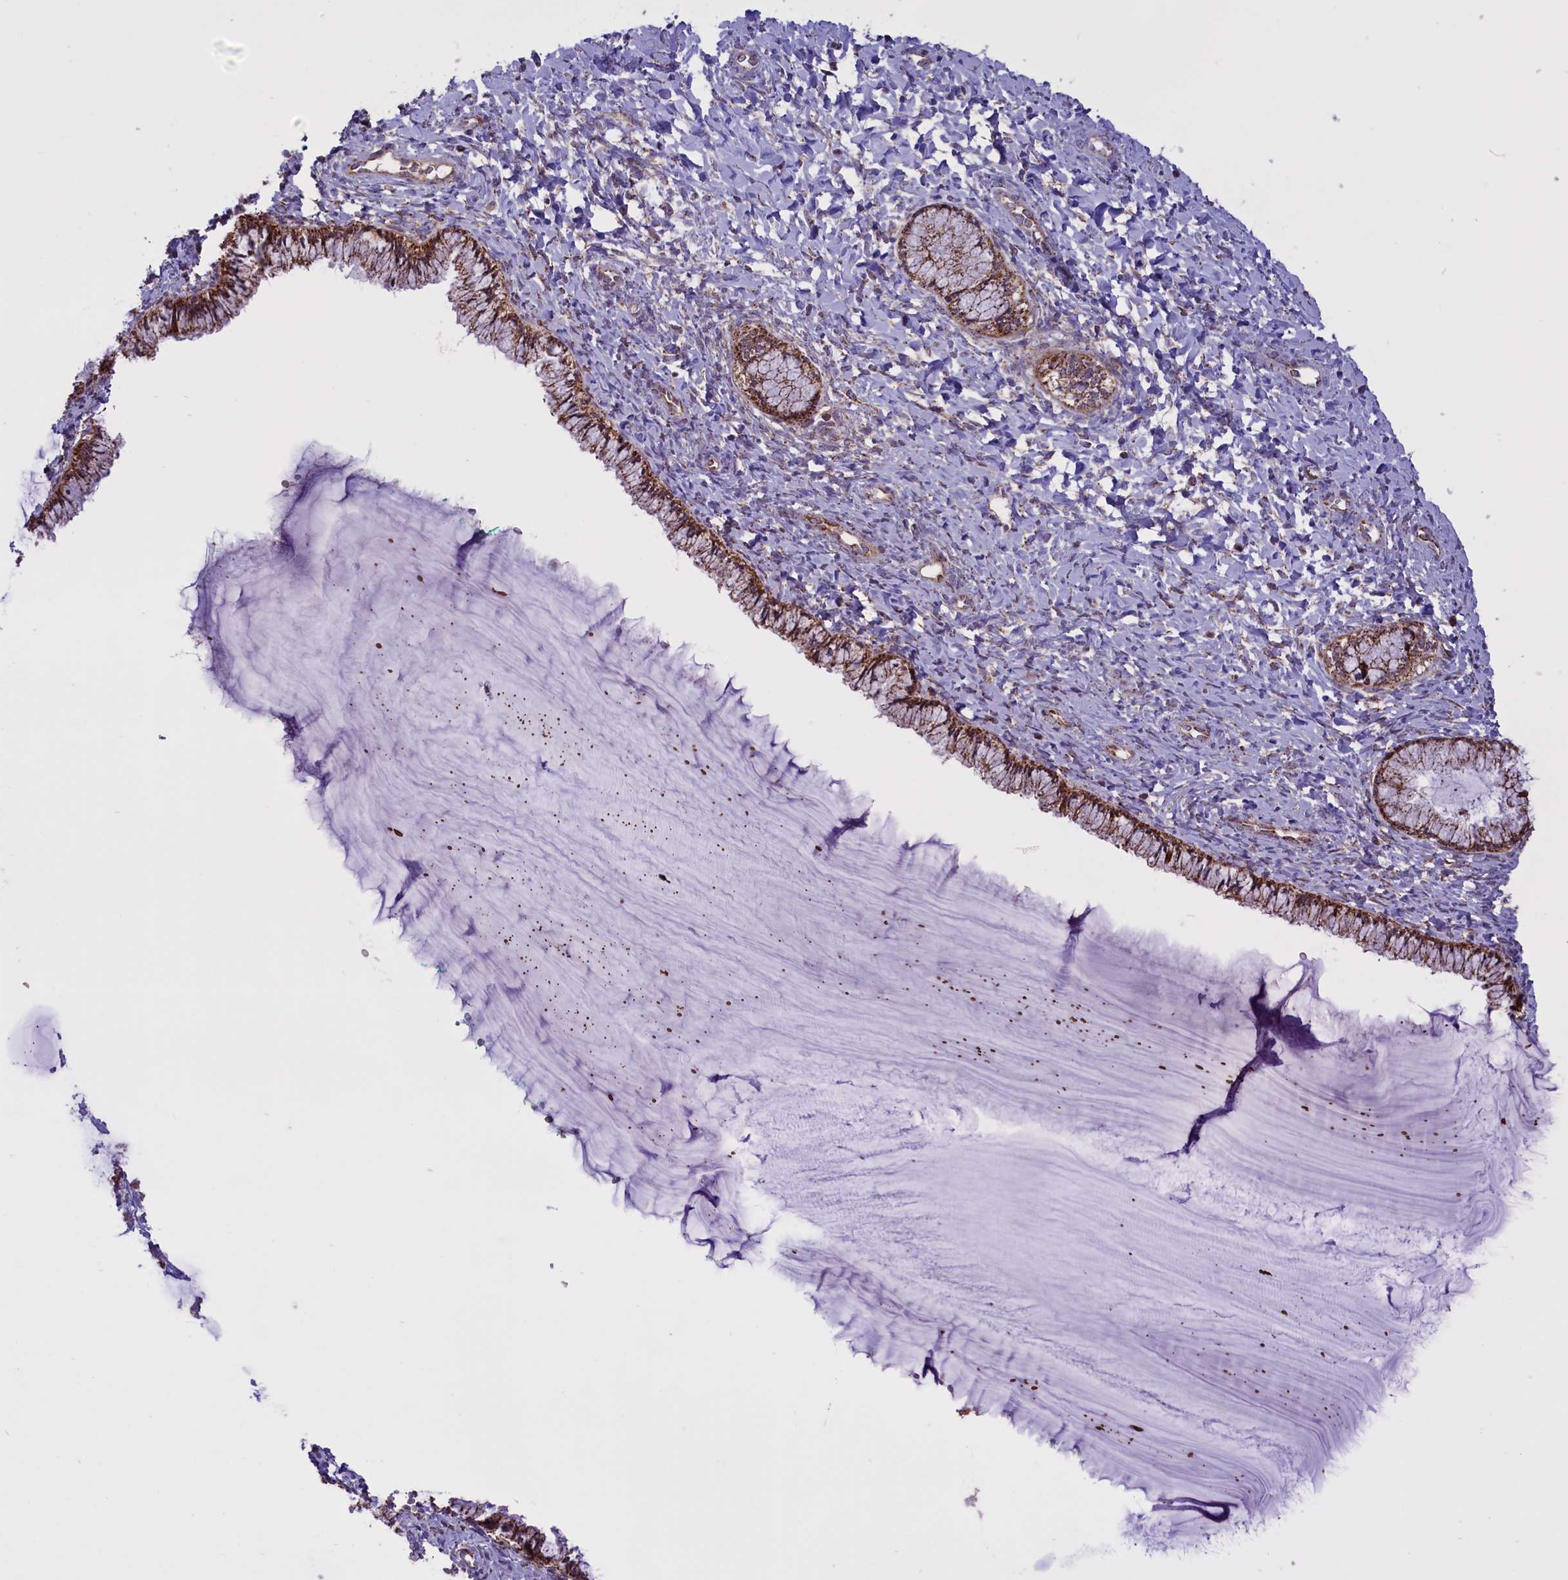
{"staining": {"intensity": "moderate", "quantity": ">75%", "location": "cytoplasmic/membranous"}, "tissue": "cervix", "cell_type": "Glandular cells", "image_type": "normal", "snomed": [{"axis": "morphology", "description": "Normal tissue, NOS"}, {"axis": "morphology", "description": "Adenocarcinoma, NOS"}, {"axis": "topography", "description": "Cervix"}], "caption": "Protein expression analysis of unremarkable human cervix reveals moderate cytoplasmic/membranous positivity in about >75% of glandular cells.", "gene": "NDUFS5", "patient": {"sex": "female", "age": 29}}